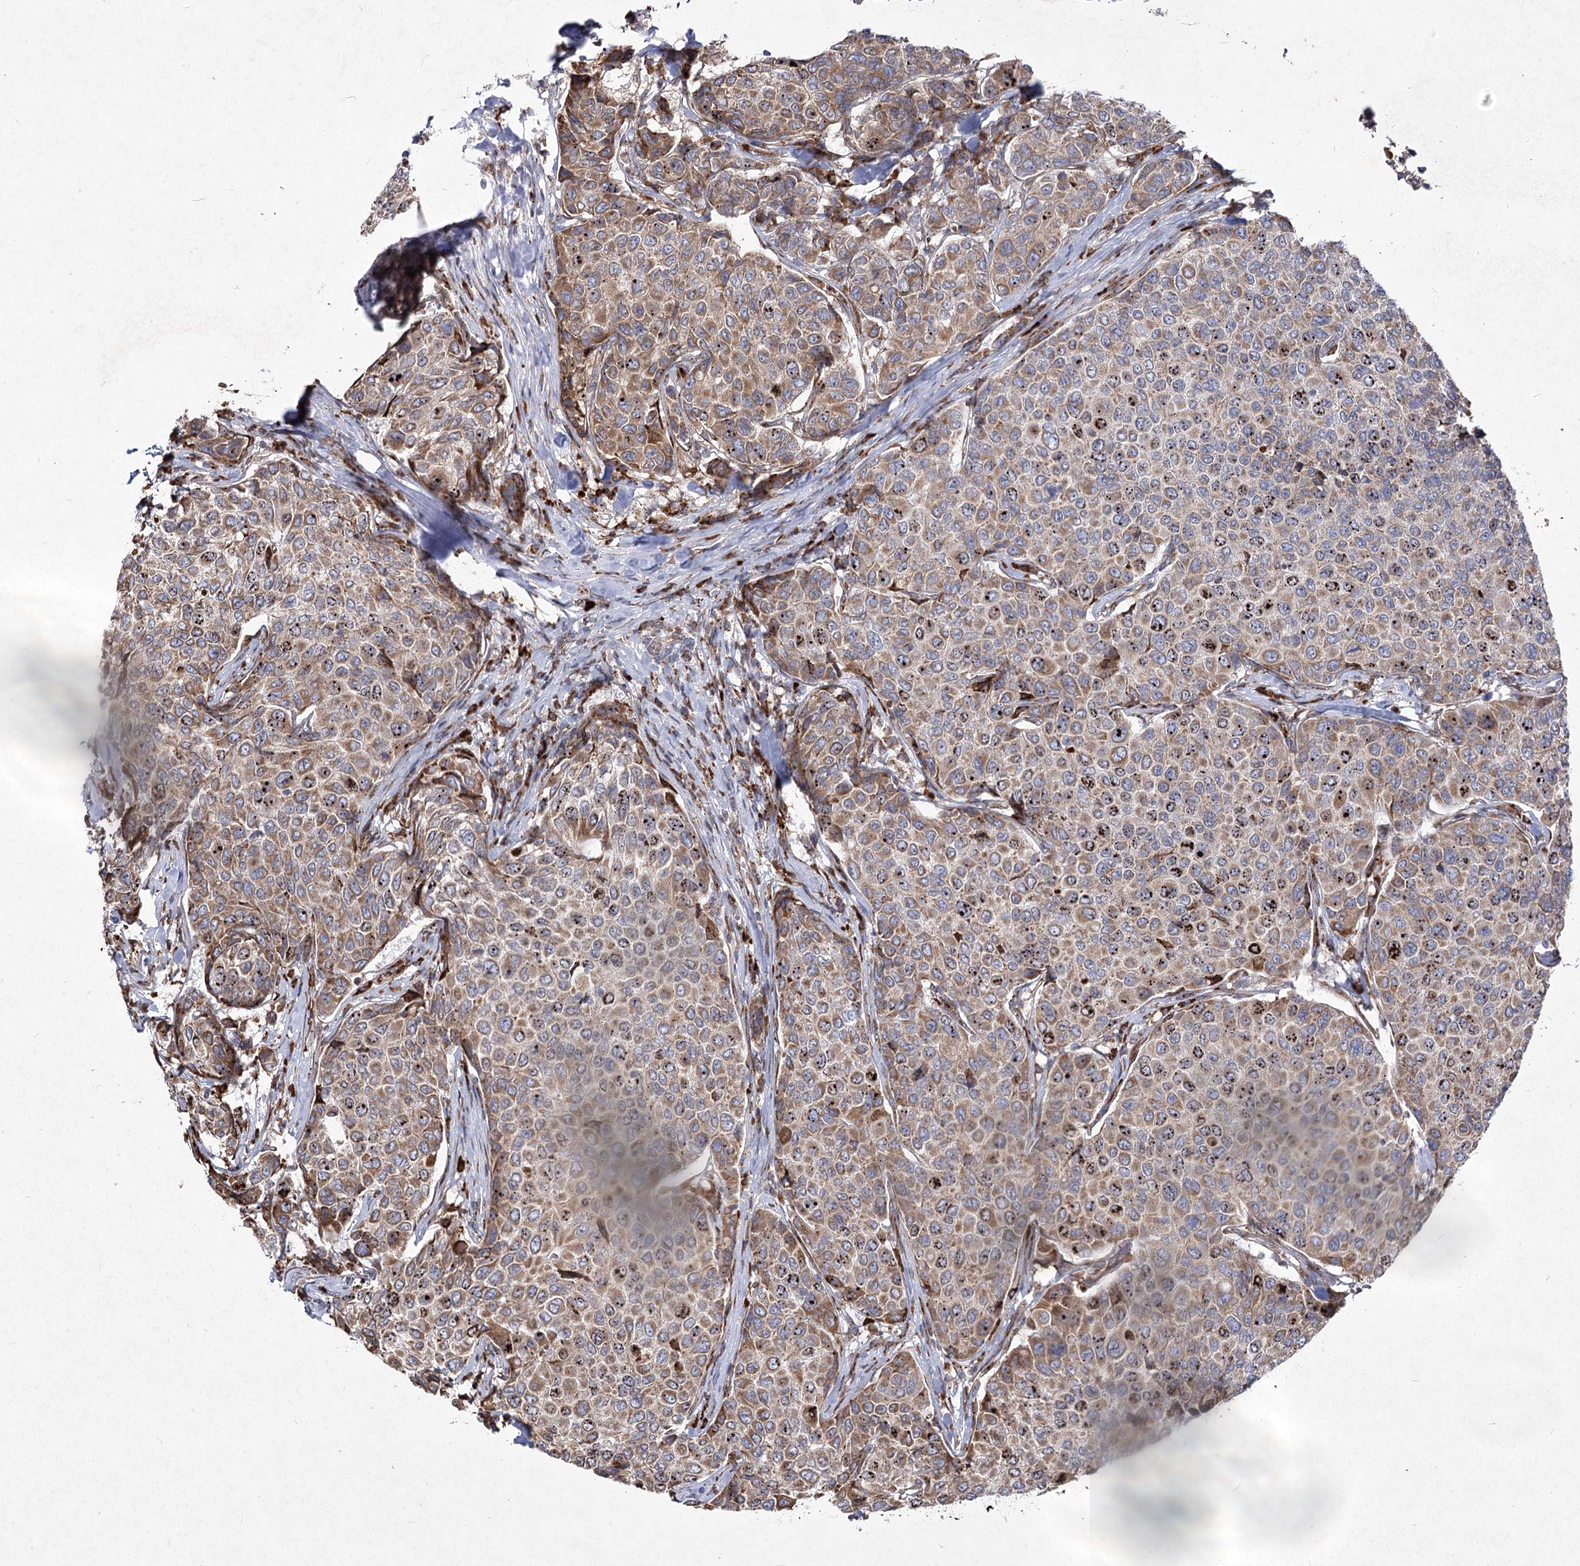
{"staining": {"intensity": "moderate", "quantity": ">75%", "location": "cytoplasmic/membranous"}, "tissue": "breast cancer", "cell_type": "Tumor cells", "image_type": "cancer", "snomed": [{"axis": "morphology", "description": "Duct carcinoma"}, {"axis": "topography", "description": "Breast"}], "caption": "The image exhibits a brown stain indicating the presence of a protein in the cytoplasmic/membranous of tumor cells in breast cancer (invasive ductal carcinoma). (IHC, brightfield microscopy, high magnification).", "gene": "NHLRC2", "patient": {"sex": "female", "age": 55}}